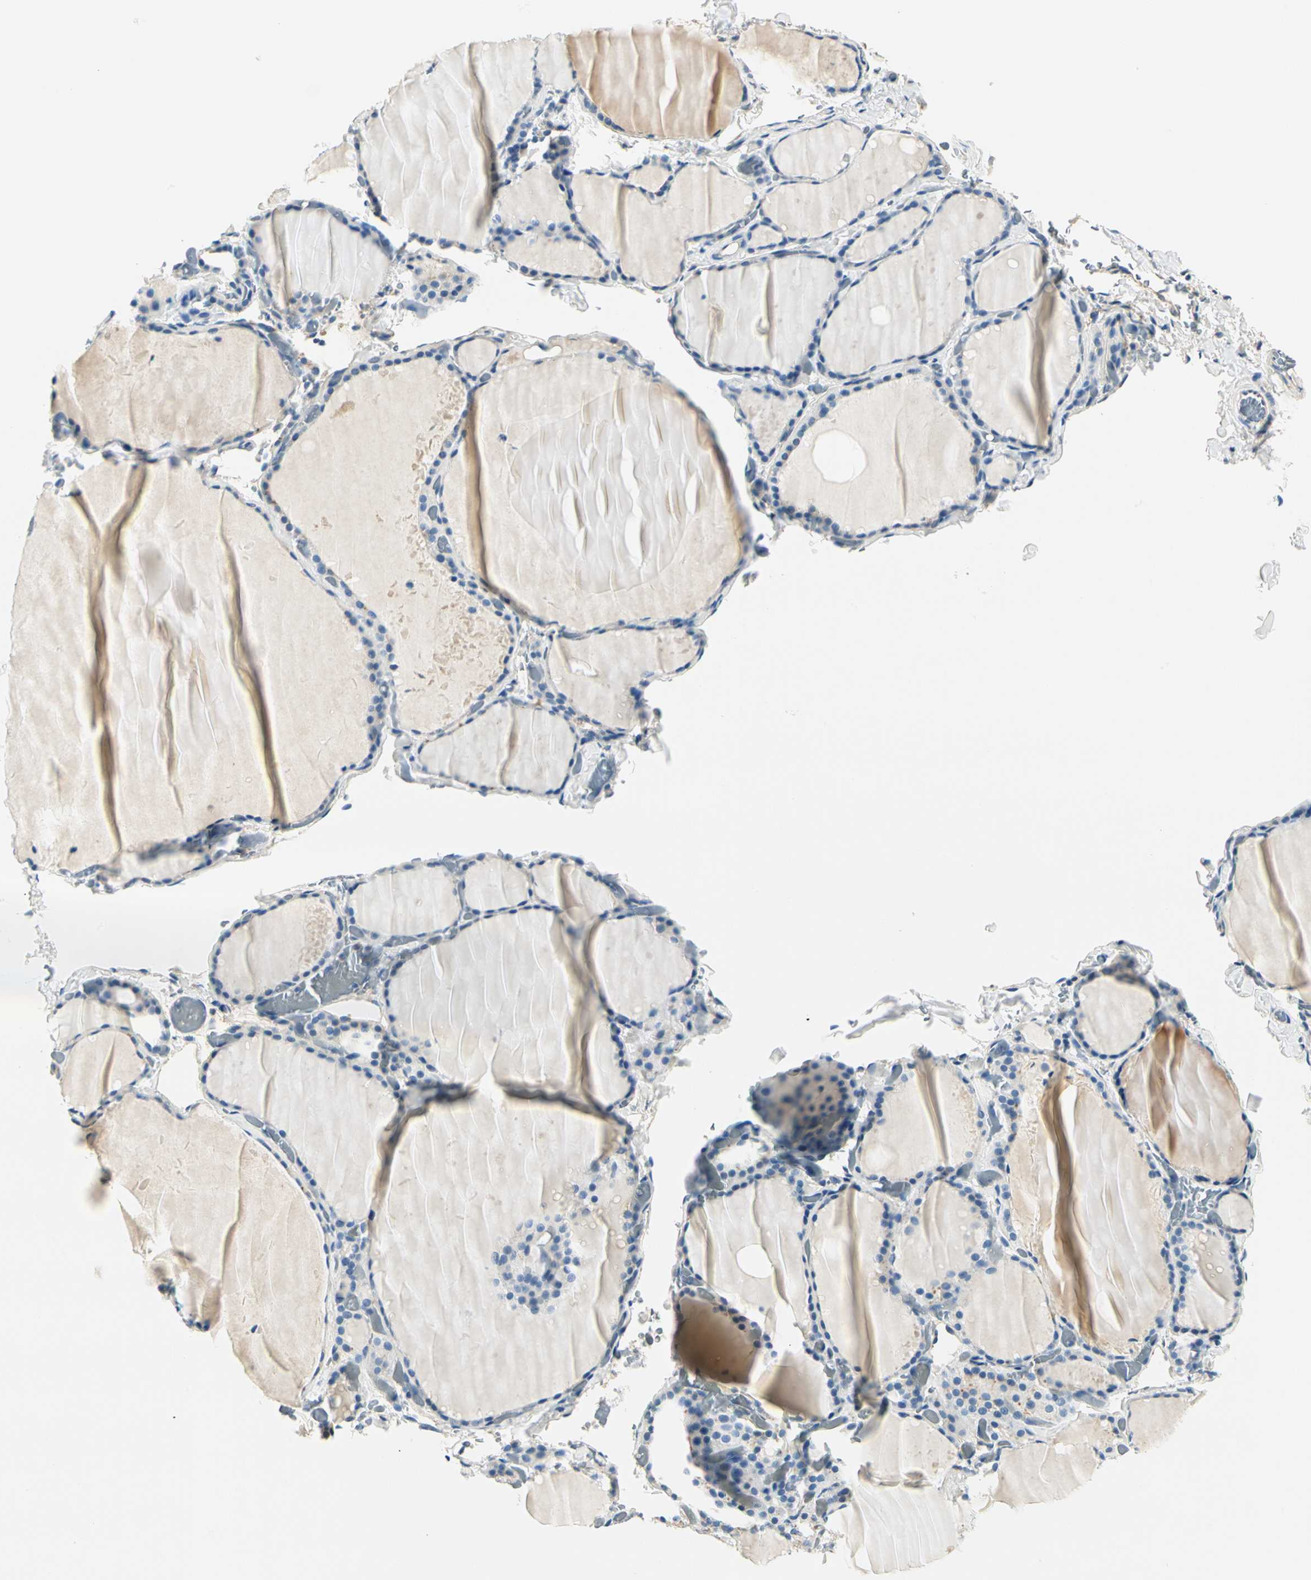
{"staining": {"intensity": "moderate", "quantity": "25%-75%", "location": "cytoplasmic/membranous"}, "tissue": "thyroid gland", "cell_type": "Glandular cells", "image_type": "normal", "snomed": [{"axis": "morphology", "description": "Normal tissue, NOS"}, {"axis": "topography", "description": "Thyroid gland"}], "caption": "There is medium levels of moderate cytoplasmic/membranous positivity in glandular cells of unremarkable thyroid gland, as demonstrated by immunohistochemical staining (brown color).", "gene": "TGFBR3", "patient": {"sex": "female", "age": 22}}